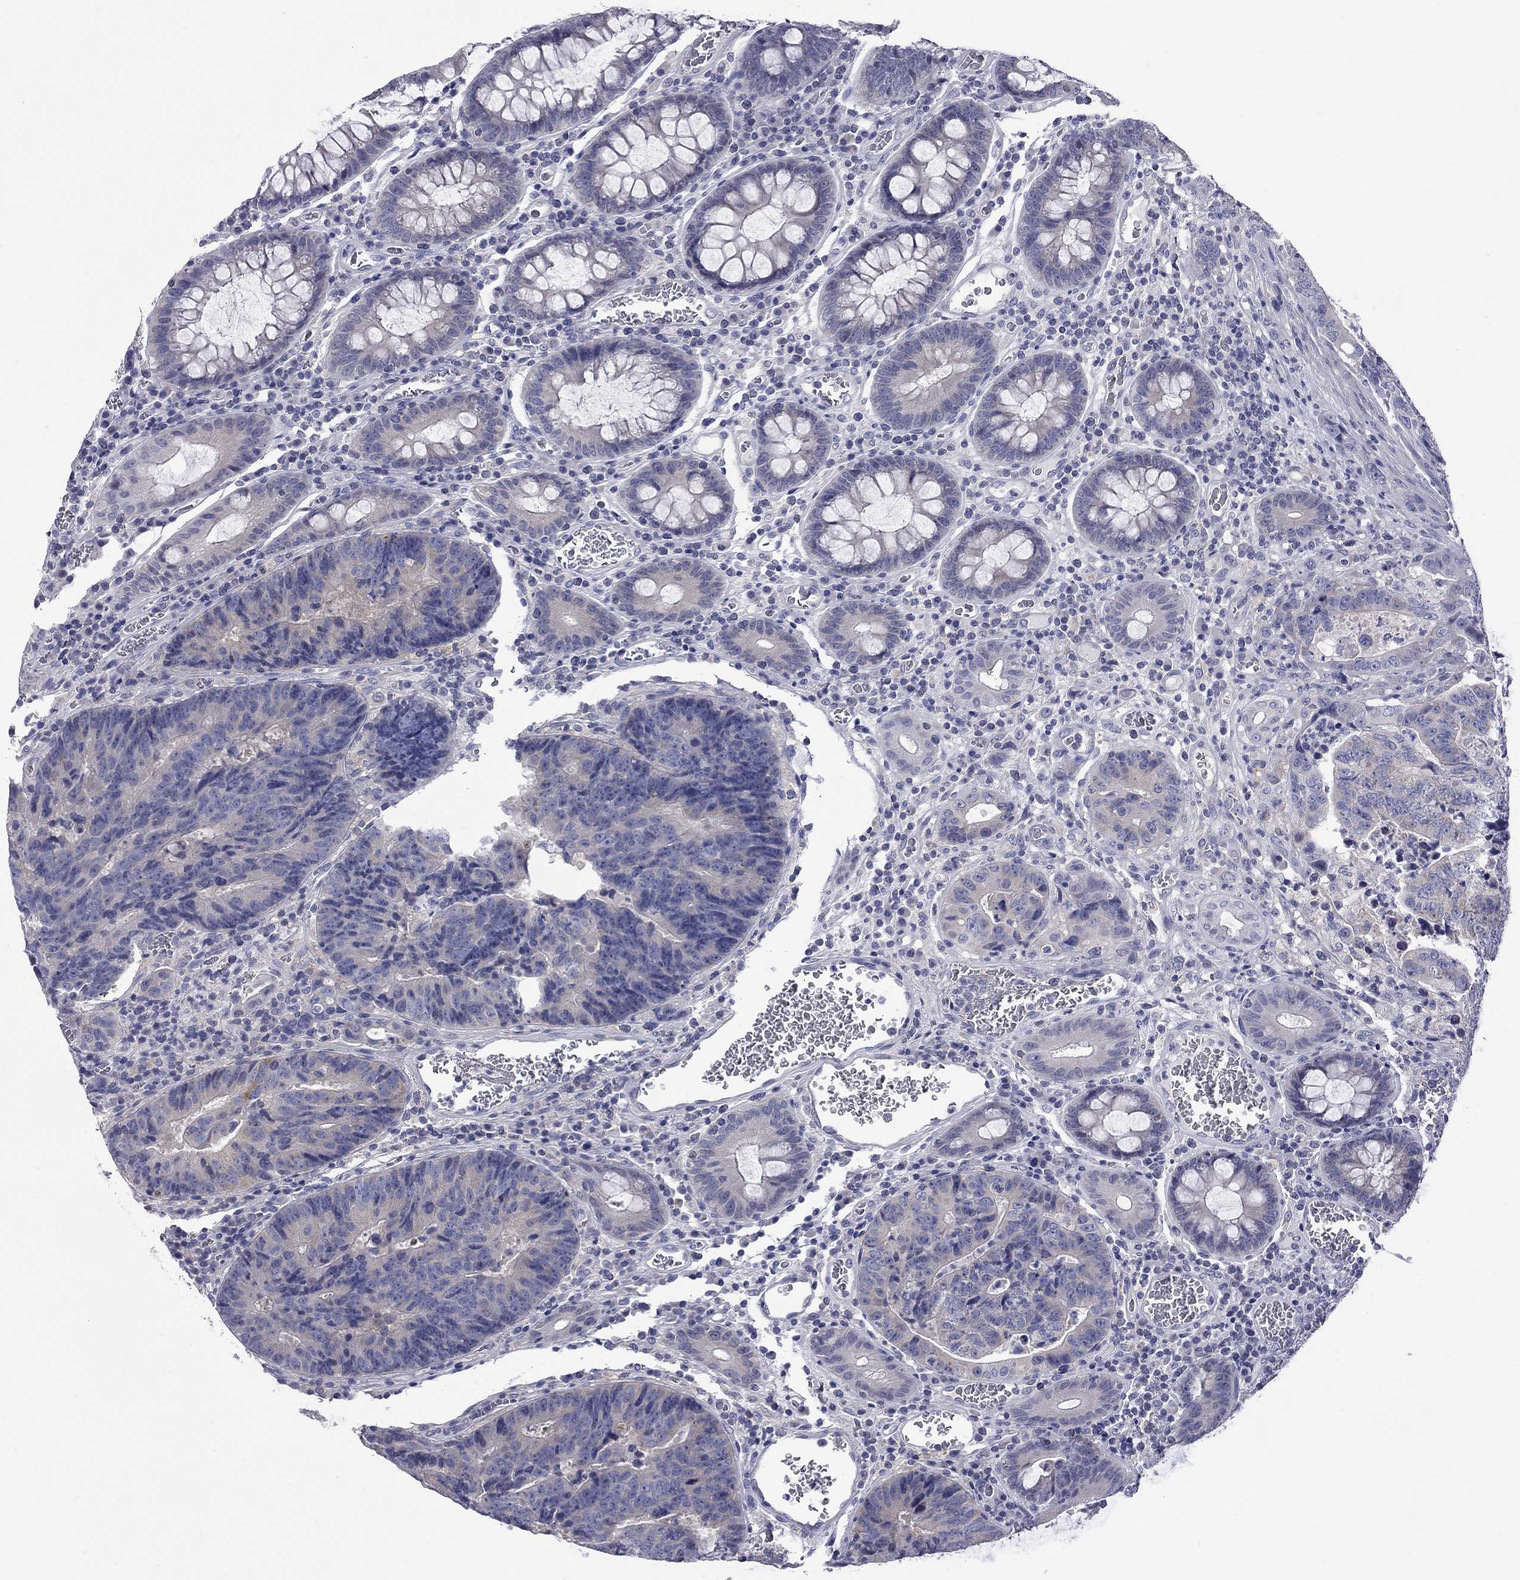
{"staining": {"intensity": "negative", "quantity": "none", "location": "none"}, "tissue": "colorectal cancer", "cell_type": "Tumor cells", "image_type": "cancer", "snomed": [{"axis": "morphology", "description": "Adenocarcinoma, NOS"}, {"axis": "topography", "description": "Colon"}], "caption": "Tumor cells show no significant expression in colorectal cancer.", "gene": "ABCB4", "patient": {"sex": "female", "age": 48}}